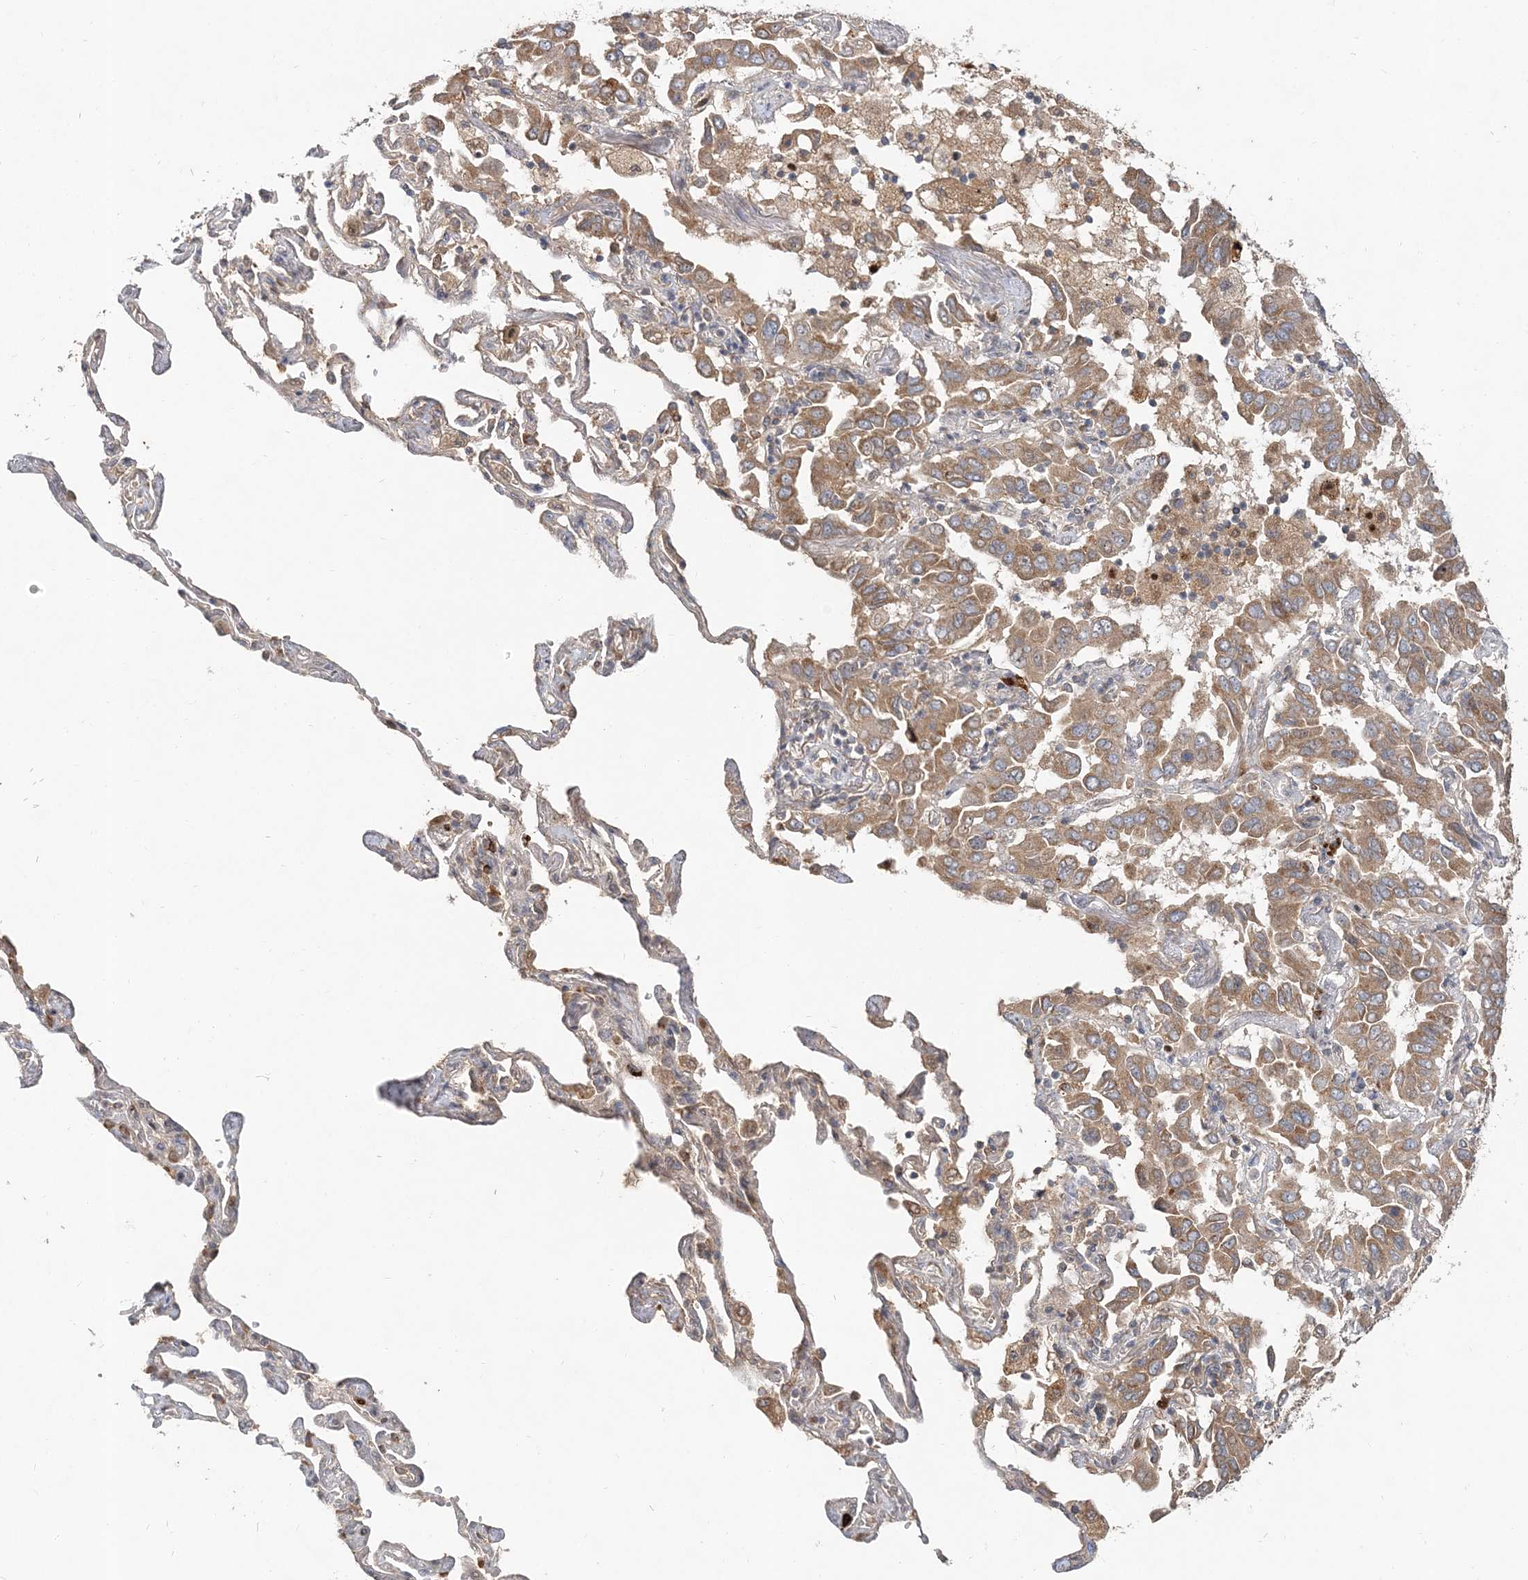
{"staining": {"intensity": "moderate", "quantity": ">75%", "location": "cytoplasmic/membranous"}, "tissue": "lung cancer", "cell_type": "Tumor cells", "image_type": "cancer", "snomed": [{"axis": "morphology", "description": "Adenocarcinoma, NOS"}, {"axis": "topography", "description": "Lung"}], "caption": "This micrograph shows IHC staining of human lung cancer (adenocarcinoma), with medium moderate cytoplasmic/membranous positivity in approximately >75% of tumor cells.", "gene": "RAB14", "patient": {"sex": "male", "age": 64}}